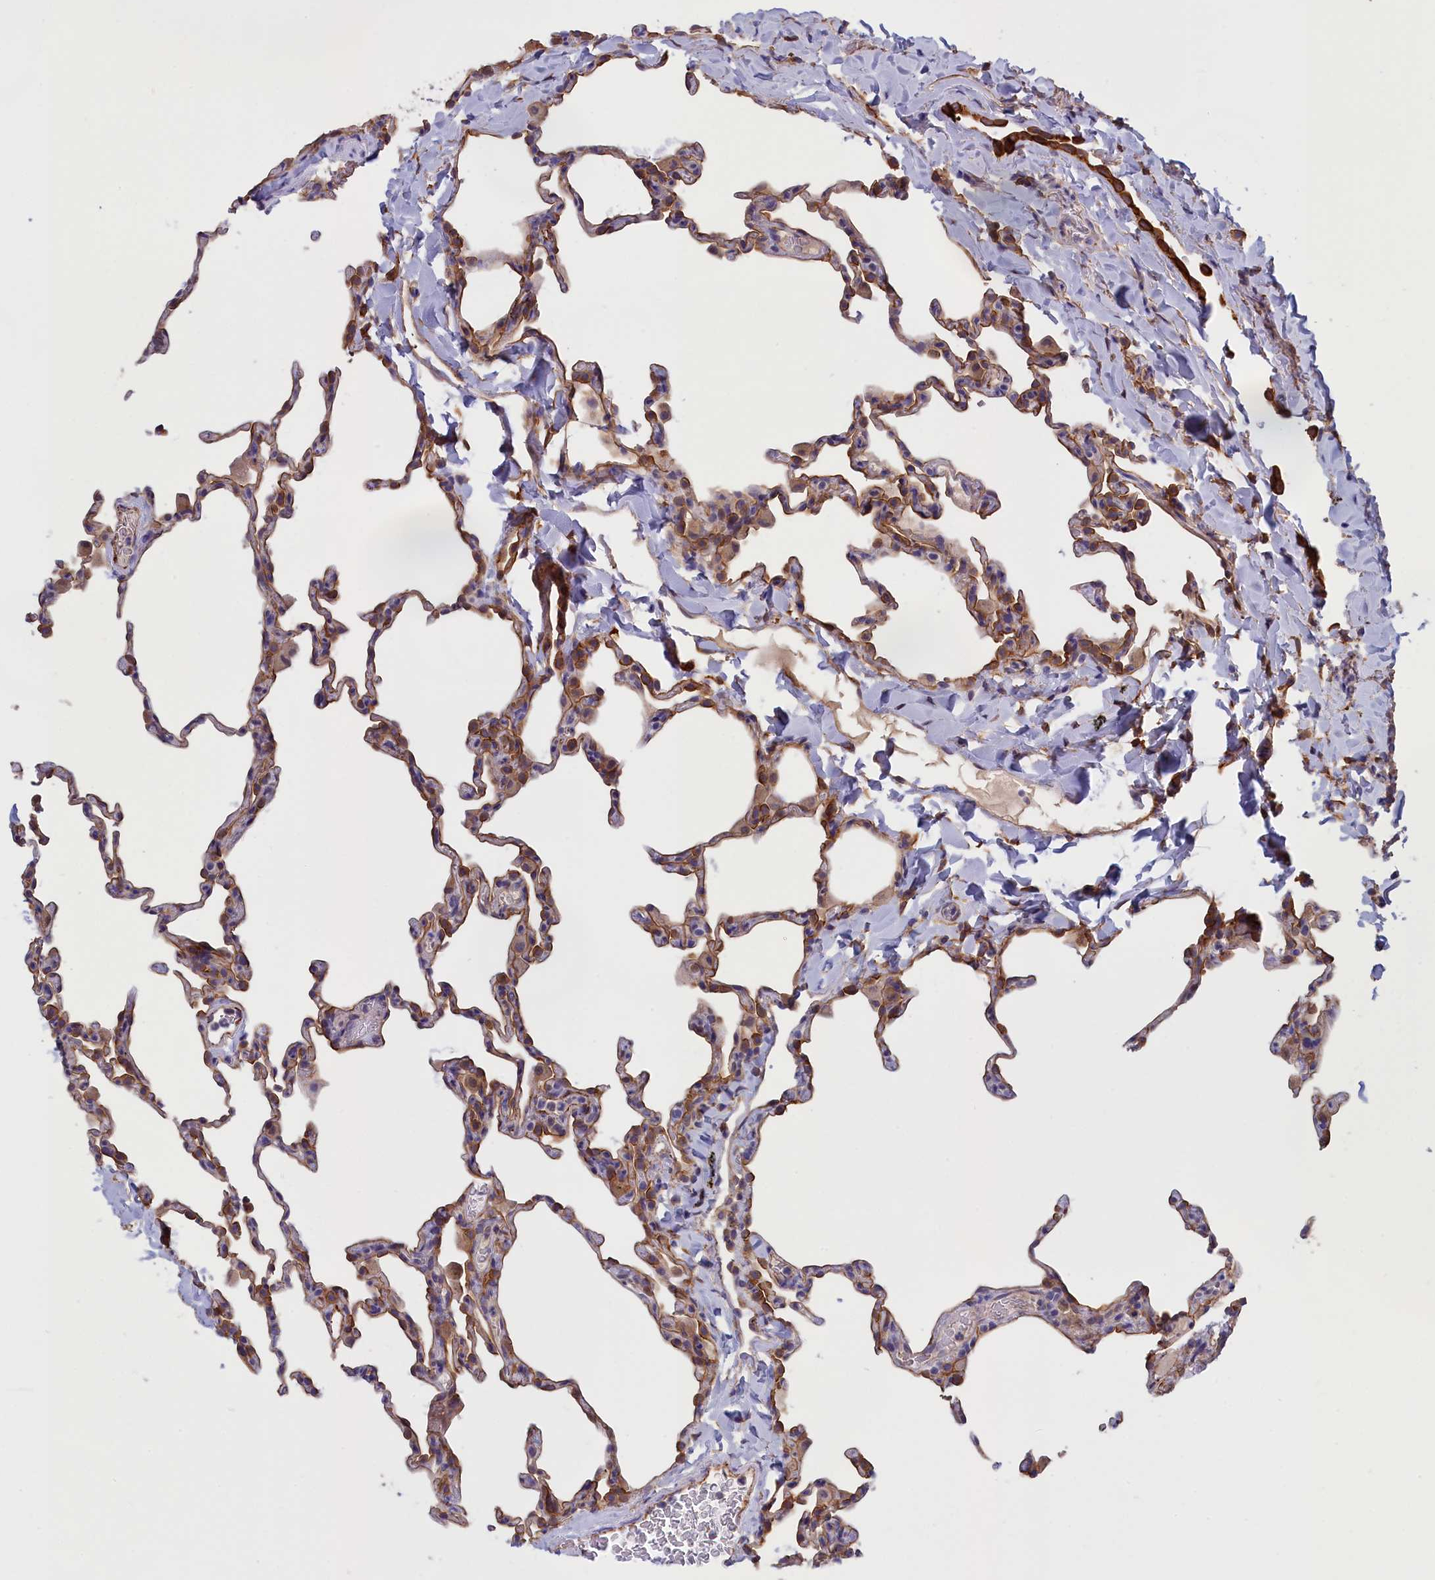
{"staining": {"intensity": "weak", "quantity": "25%-75%", "location": "cytoplasmic/membranous"}, "tissue": "lung", "cell_type": "Alveolar cells", "image_type": "normal", "snomed": [{"axis": "morphology", "description": "Normal tissue, NOS"}, {"axis": "topography", "description": "Lung"}], "caption": "Weak cytoplasmic/membranous protein expression is present in about 25%-75% of alveolar cells in lung.", "gene": "COL19A1", "patient": {"sex": "male", "age": 20}}